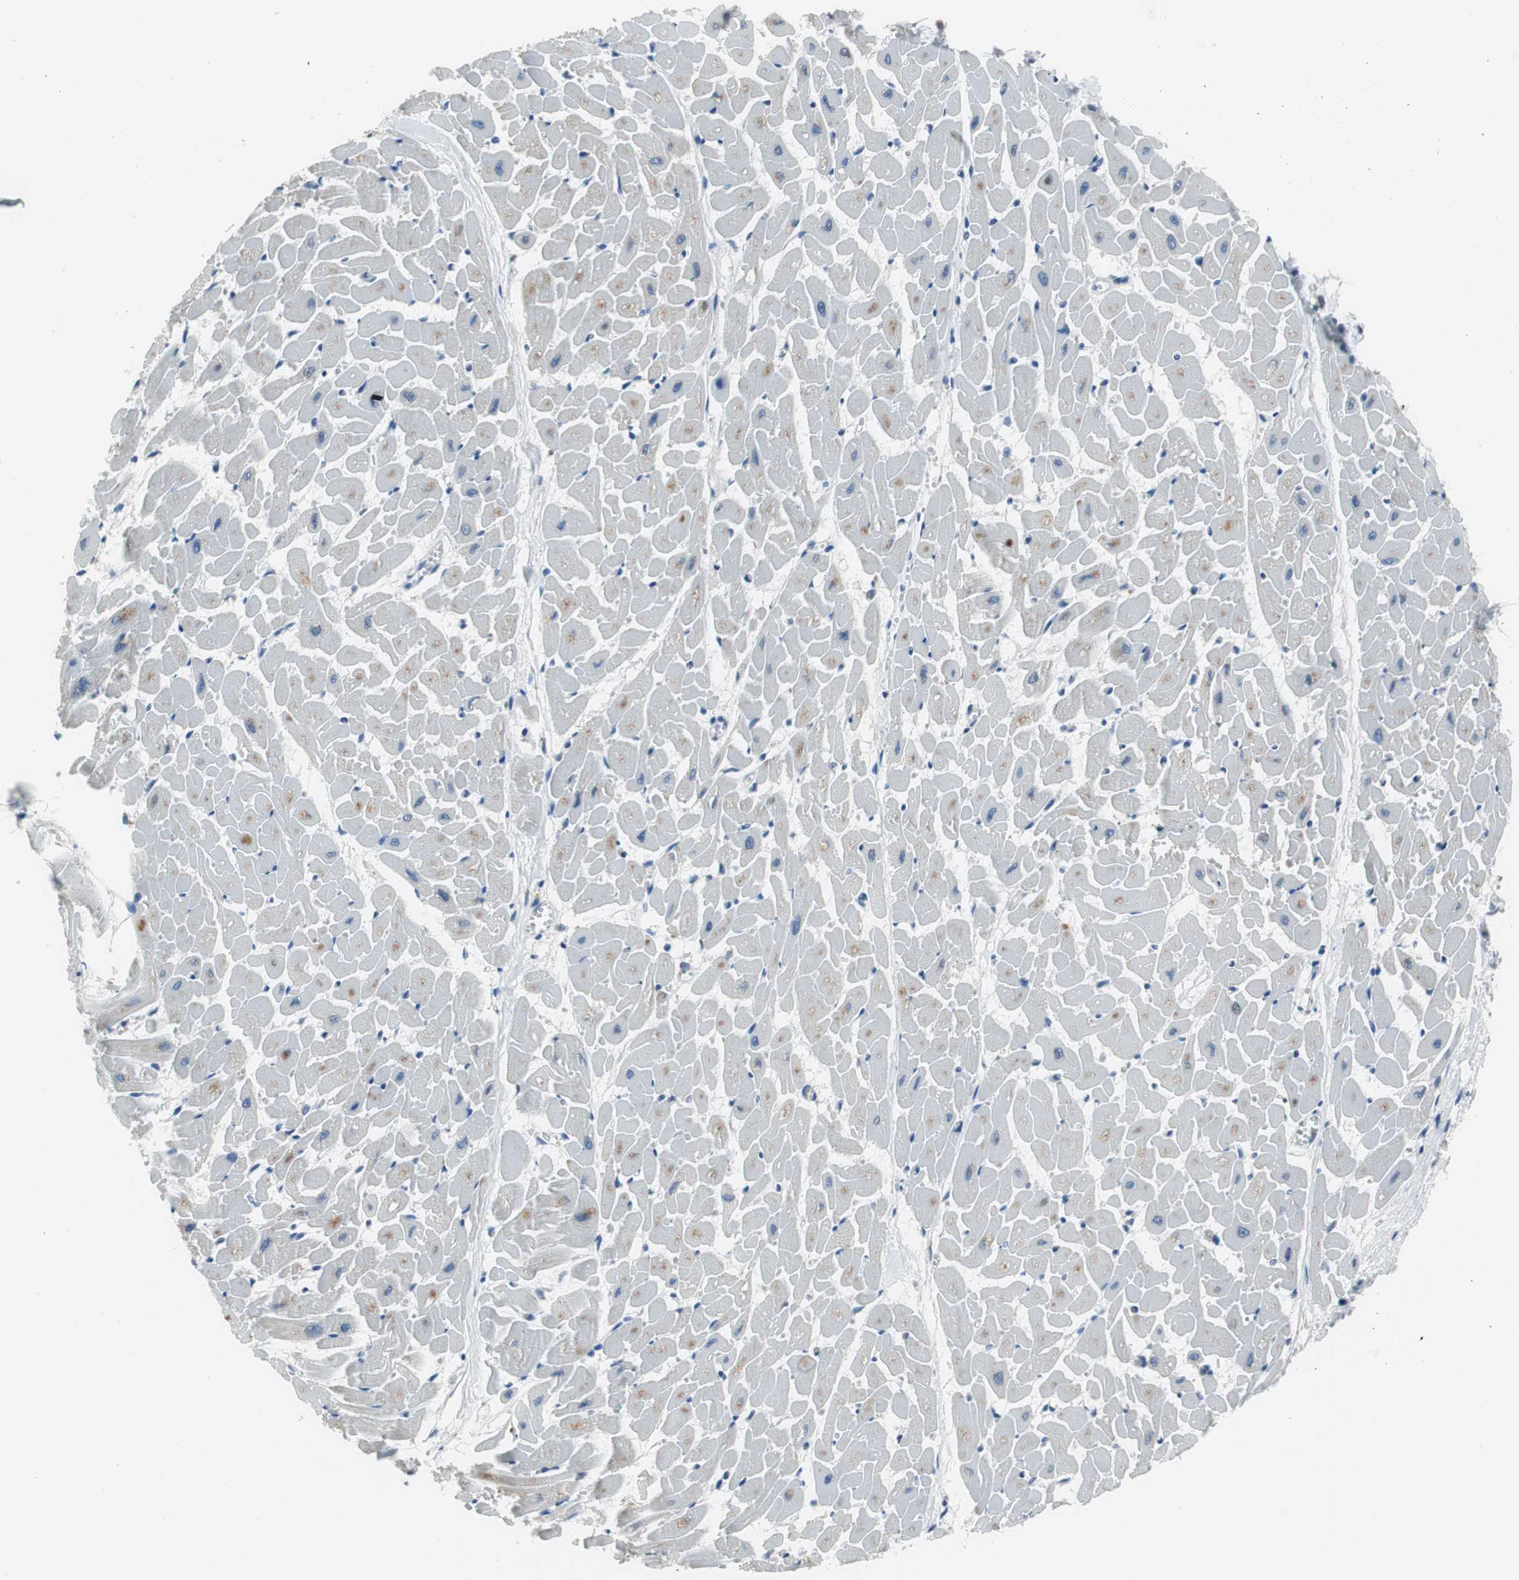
{"staining": {"intensity": "negative", "quantity": "none", "location": "none"}, "tissue": "heart muscle", "cell_type": "Cardiomyocytes", "image_type": "normal", "snomed": [{"axis": "morphology", "description": "Normal tissue, NOS"}, {"axis": "topography", "description": "Heart"}], "caption": "An IHC histopathology image of unremarkable heart muscle is shown. There is no staining in cardiomyocytes of heart muscle.", "gene": "PLAA", "patient": {"sex": "female", "age": 19}}